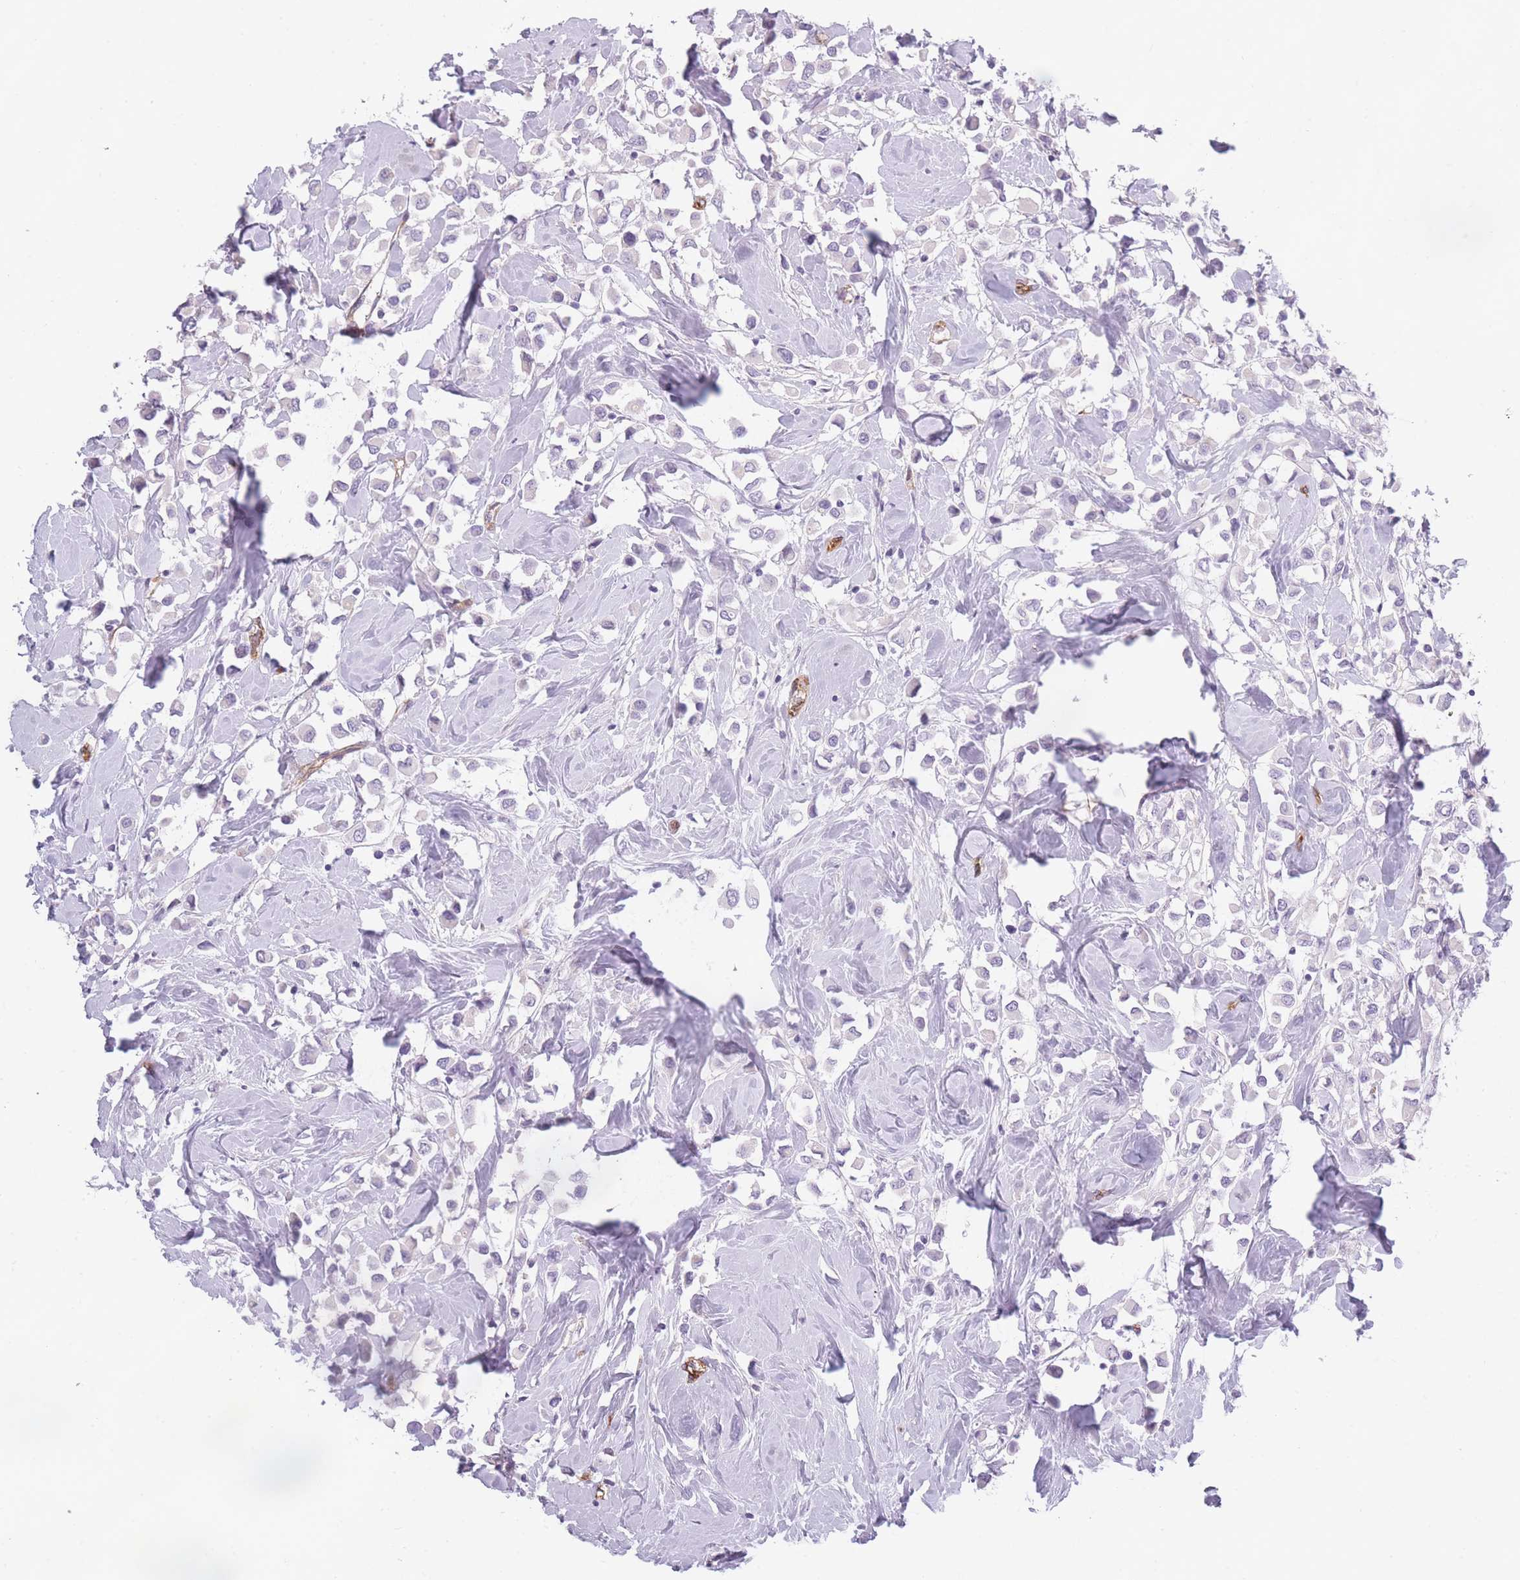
{"staining": {"intensity": "negative", "quantity": "none", "location": "none"}, "tissue": "breast cancer", "cell_type": "Tumor cells", "image_type": "cancer", "snomed": [{"axis": "morphology", "description": "Duct carcinoma"}, {"axis": "topography", "description": "Breast"}], "caption": "Tumor cells are negative for protein expression in human breast cancer.", "gene": "OR6B3", "patient": {"sex": "female", "age": 61}}